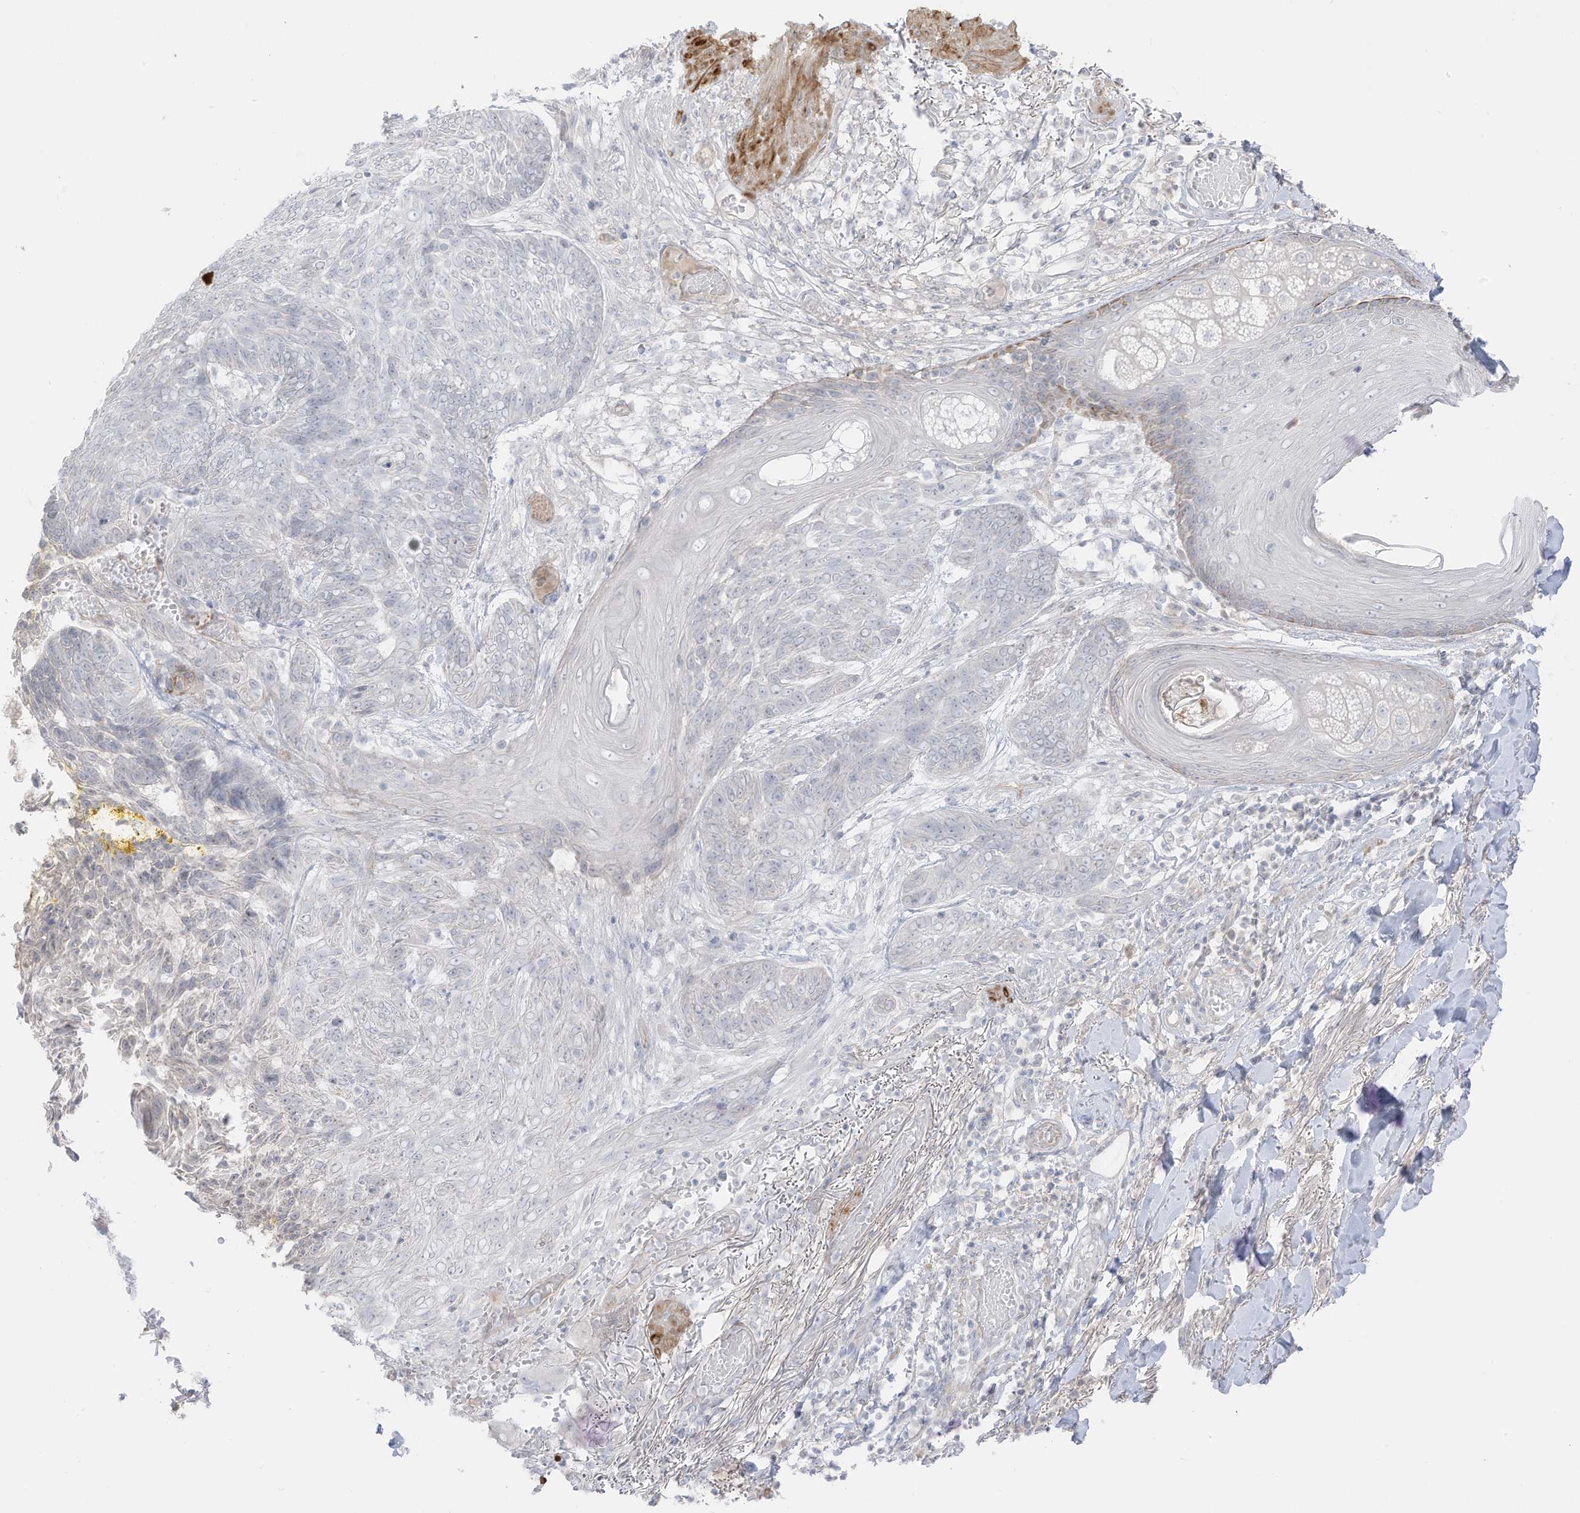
{"staining": {"intensity": "negative", "quantity": "none", "location": "none"}, "tissue": "skin cancer", "cell_type": "Tumor cells", "image_type": "cancer", "snomed": [{"axis": "morphology", "description": "Normal tissue, NOS"}, {"axis": "morphology", "description": "Basal cell carcinoma"}, {"axis": "topography", "description": "Skin"}], "caption": "High magnification brightfield microscopy of skin cancer (basal cell carcinoma) stained with DAB (brown) and counterstained with hematoxylin (blue): tumor cells show no significant positivity.", "gene": "C11orf87", "patient": {"sex": "male", "age": 64}}